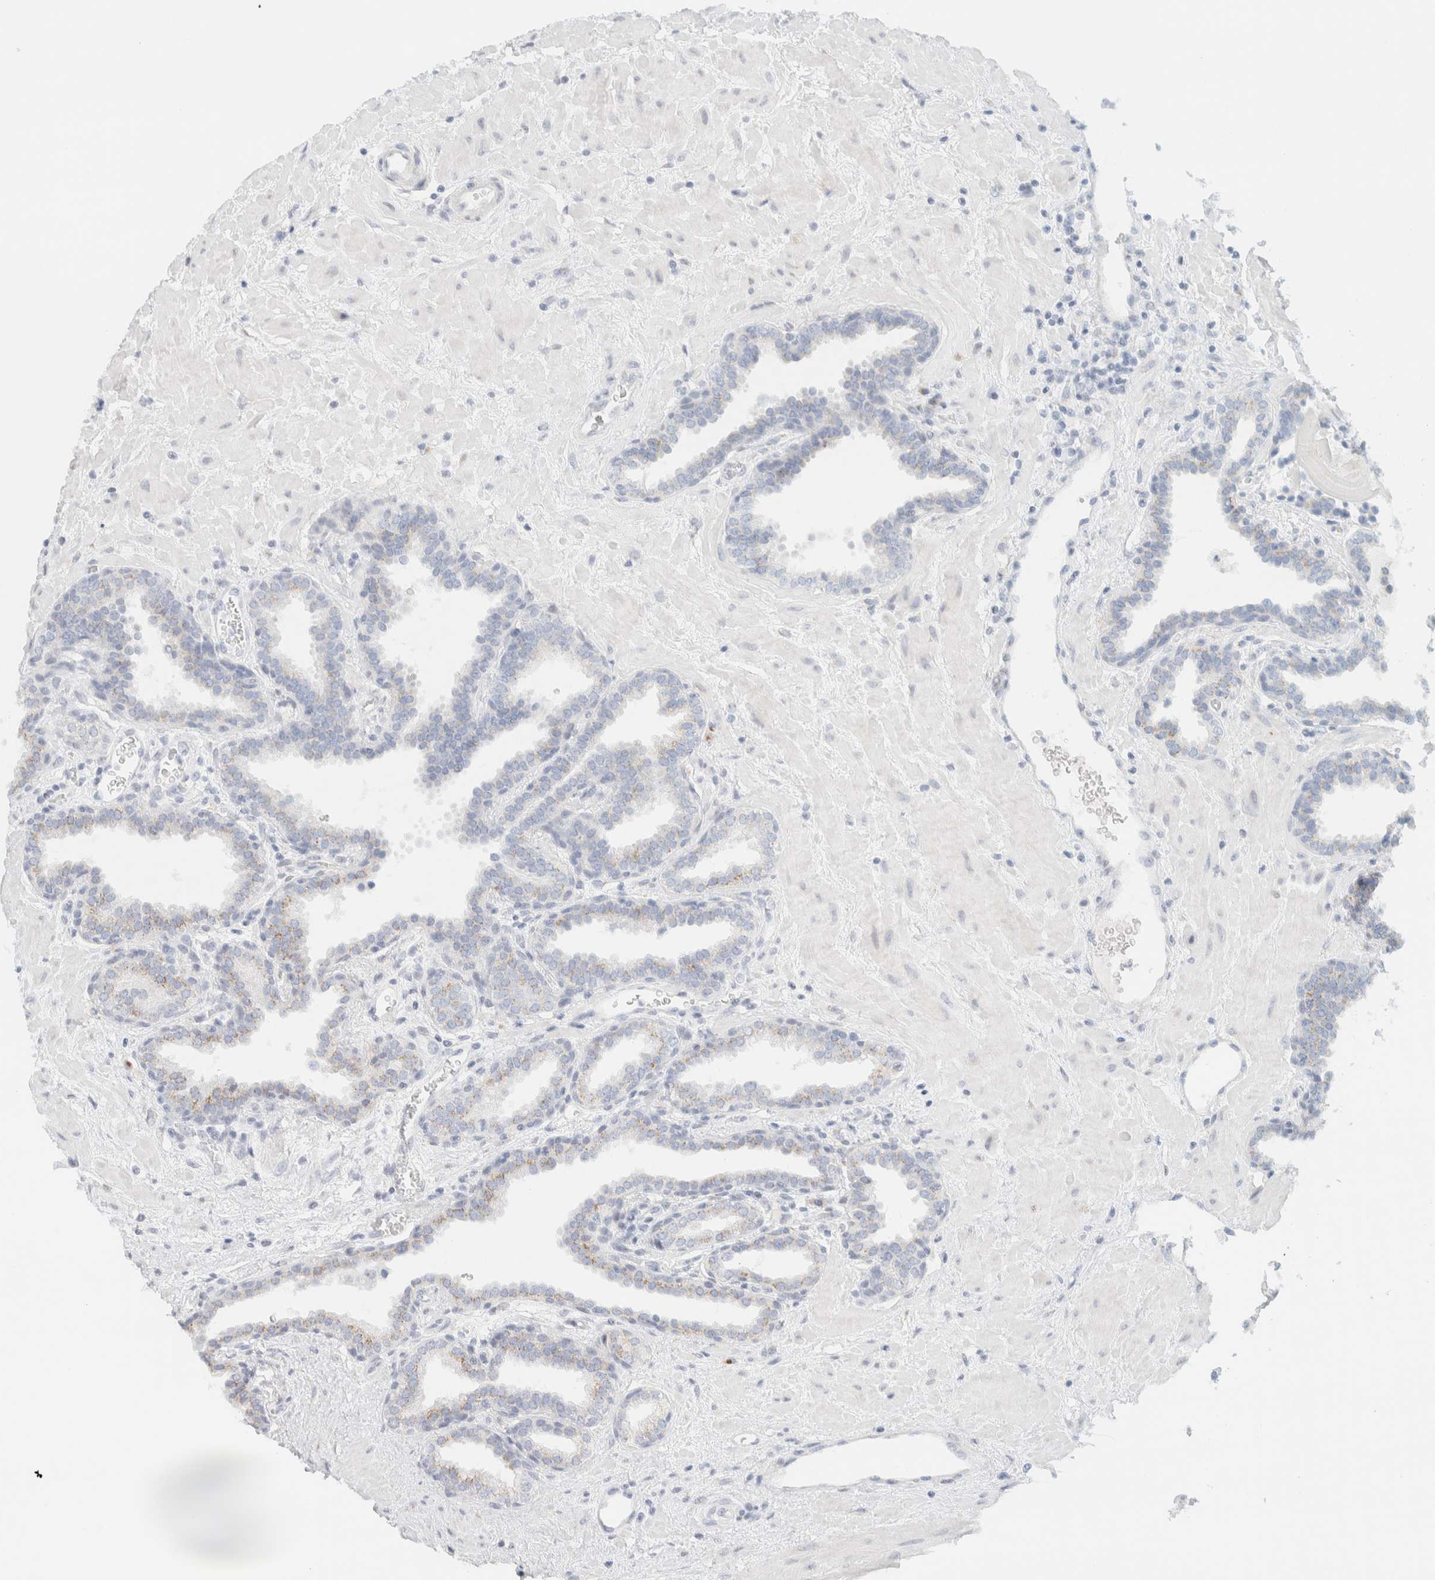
{"staining": {"intensity": "weak", "quantity": "25%-75%", "location": "cytoplasmic/membranous"}, "tissue": "prostate", "cell_type": "Glandular cells", "image_type": "normal", "snomed": [{"axis": "morphology", "description": "Normal tissue, NOS"}, {"axis": "topography", "description": "Prostate"}], "caption": "An immunohistochemistry (IHC) image of normal tissue is shown. Protein staining in brown shows weak cytoplasmic/membranous positivity in prostate within glandular cells. (Brightfield microscopy of DAB IHC at high magnification).", "gene": "SPNS3", "patient": {"sex": "male", "age": 51}}